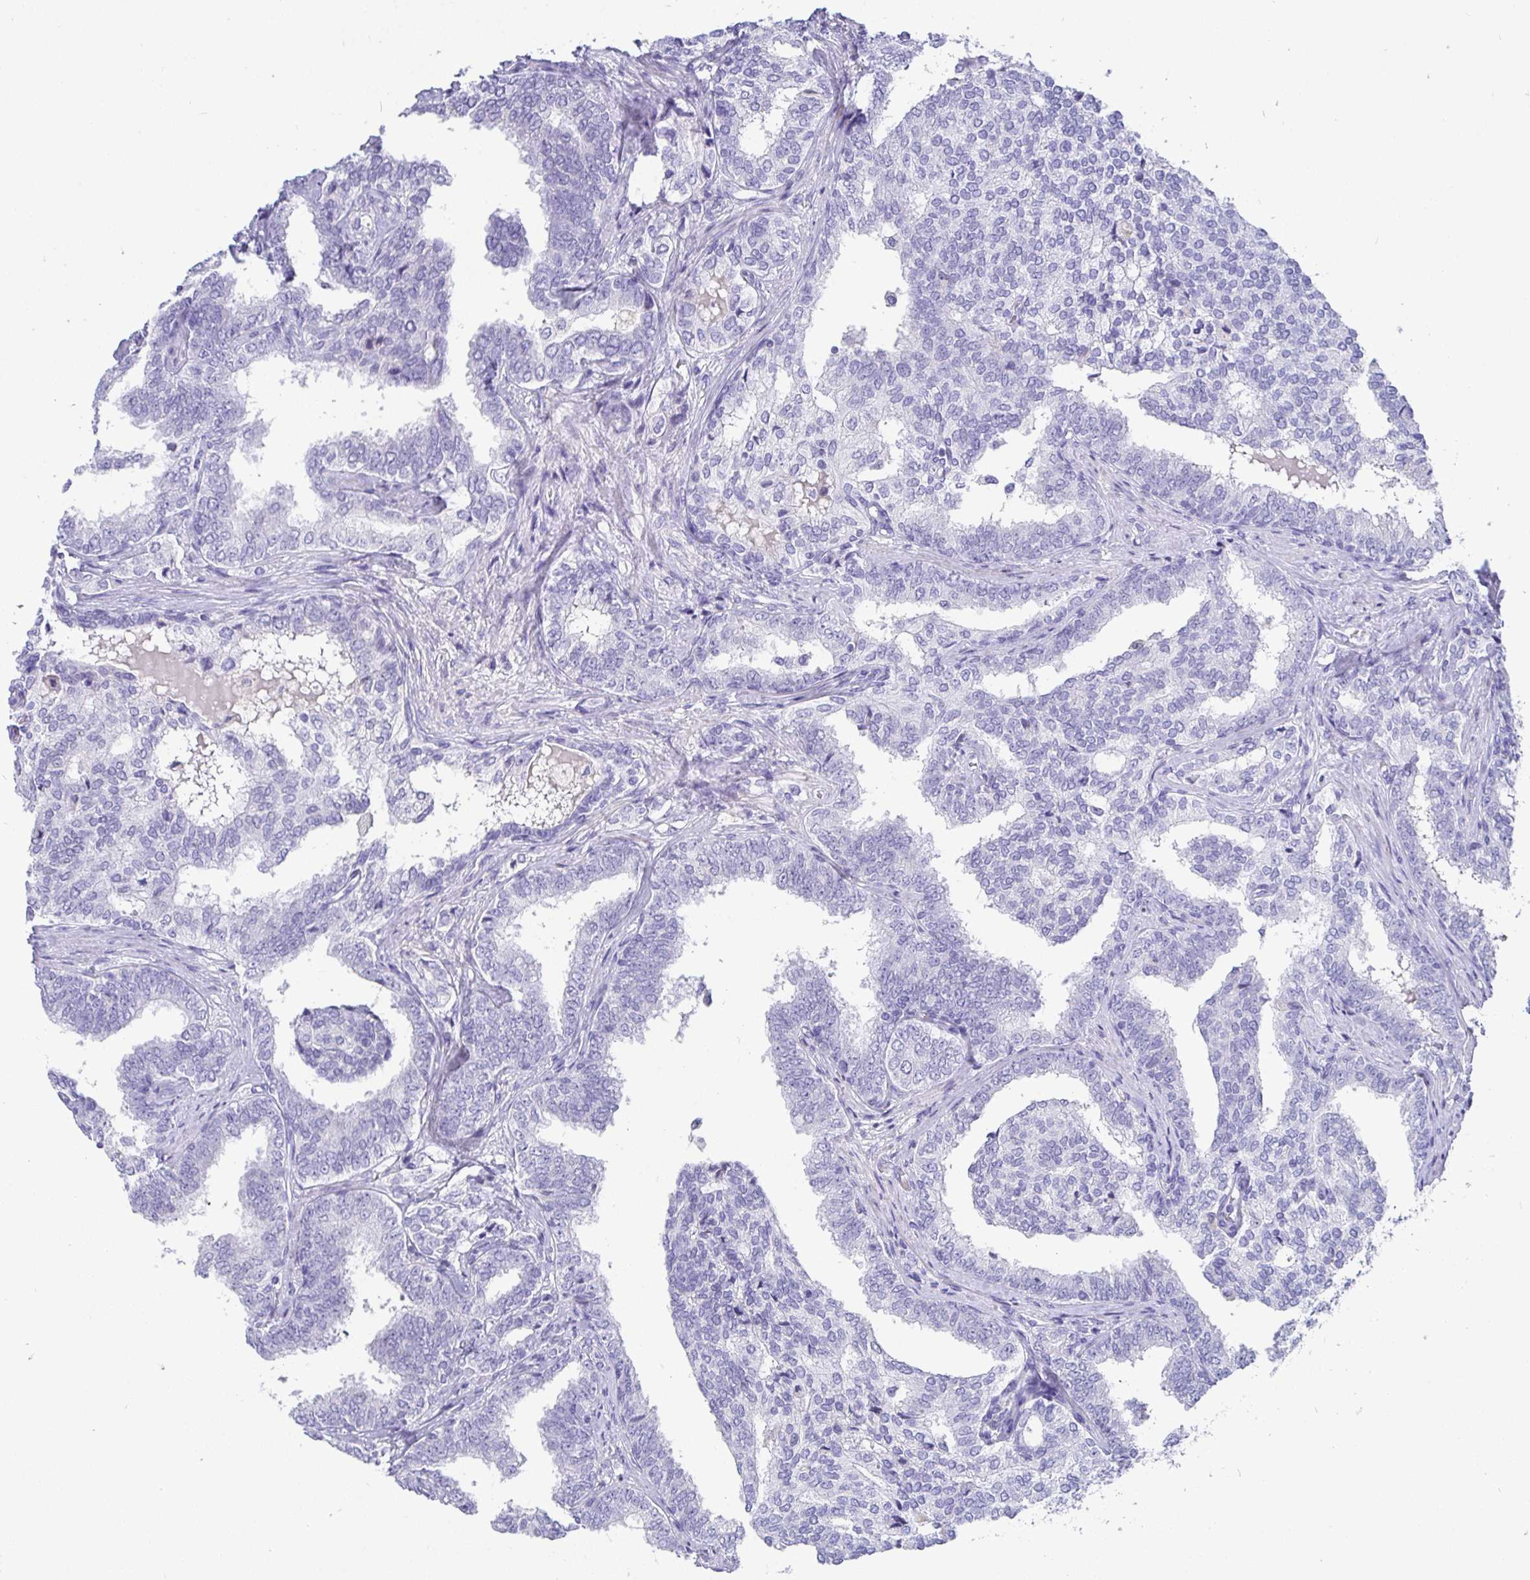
{"staining": {"intensity": "negative", "quantity": "none", "location": "none"}, "tissue": "prostate cancer", "cell_type": "Tumor cells", "image_type": "cancer", "snomed": [{"axis": "morphology", "description": "Adenocarcinoma, High grade"}, {"axis": "topography", "description": "Prostate"}], "caption": "Immunohistochemical staining of prostate adenocarcinoma (high-grade) demonstrates no significant positivity in tumor cells.", "gene": "TMEM241", "patient": {"sex": "male", "age": 72}}